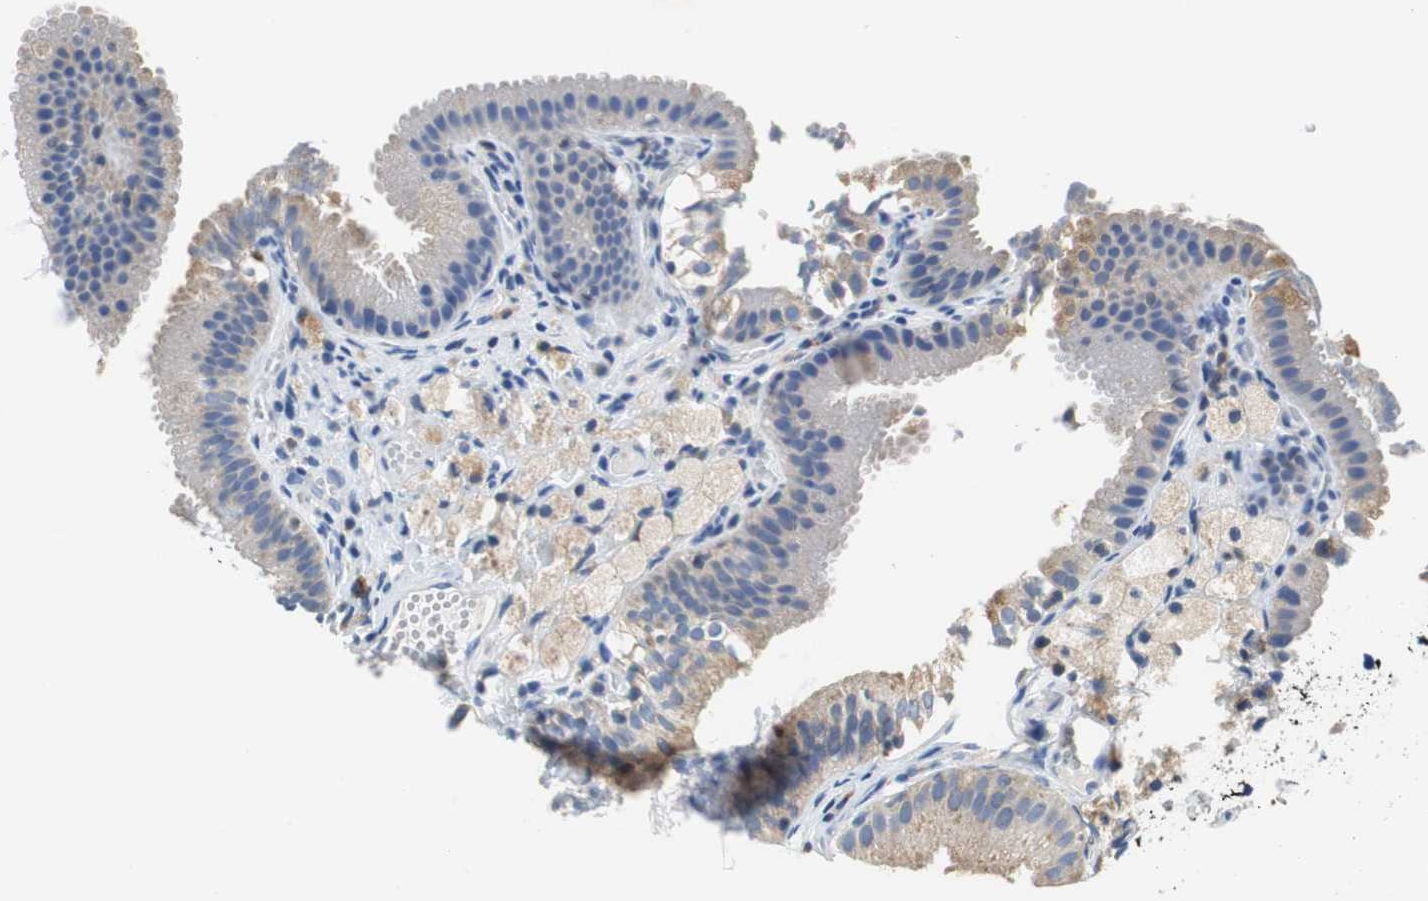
{"staining": {"intensity": "moderate", "quantity": "25%-75%", "location": "cytoplasmic/membranous"}, "tissue": "gallbladder", "cell_type": "Glandular cells", "image_type": "normal", "snomed": [{"axis": "morphology", "description": "Normal tissue, NOS"}, {"axis": "topography", "description": "Gallbladder"}], "caption": "Immunohistochemical staining of benign gallbladder demonstrates medium levels of moderate cytoplasmic/membranous expression in about 25%-75% of glandular cells.", "gene": "VAMP8", "patient": {"sex": "female", "age": 24}}